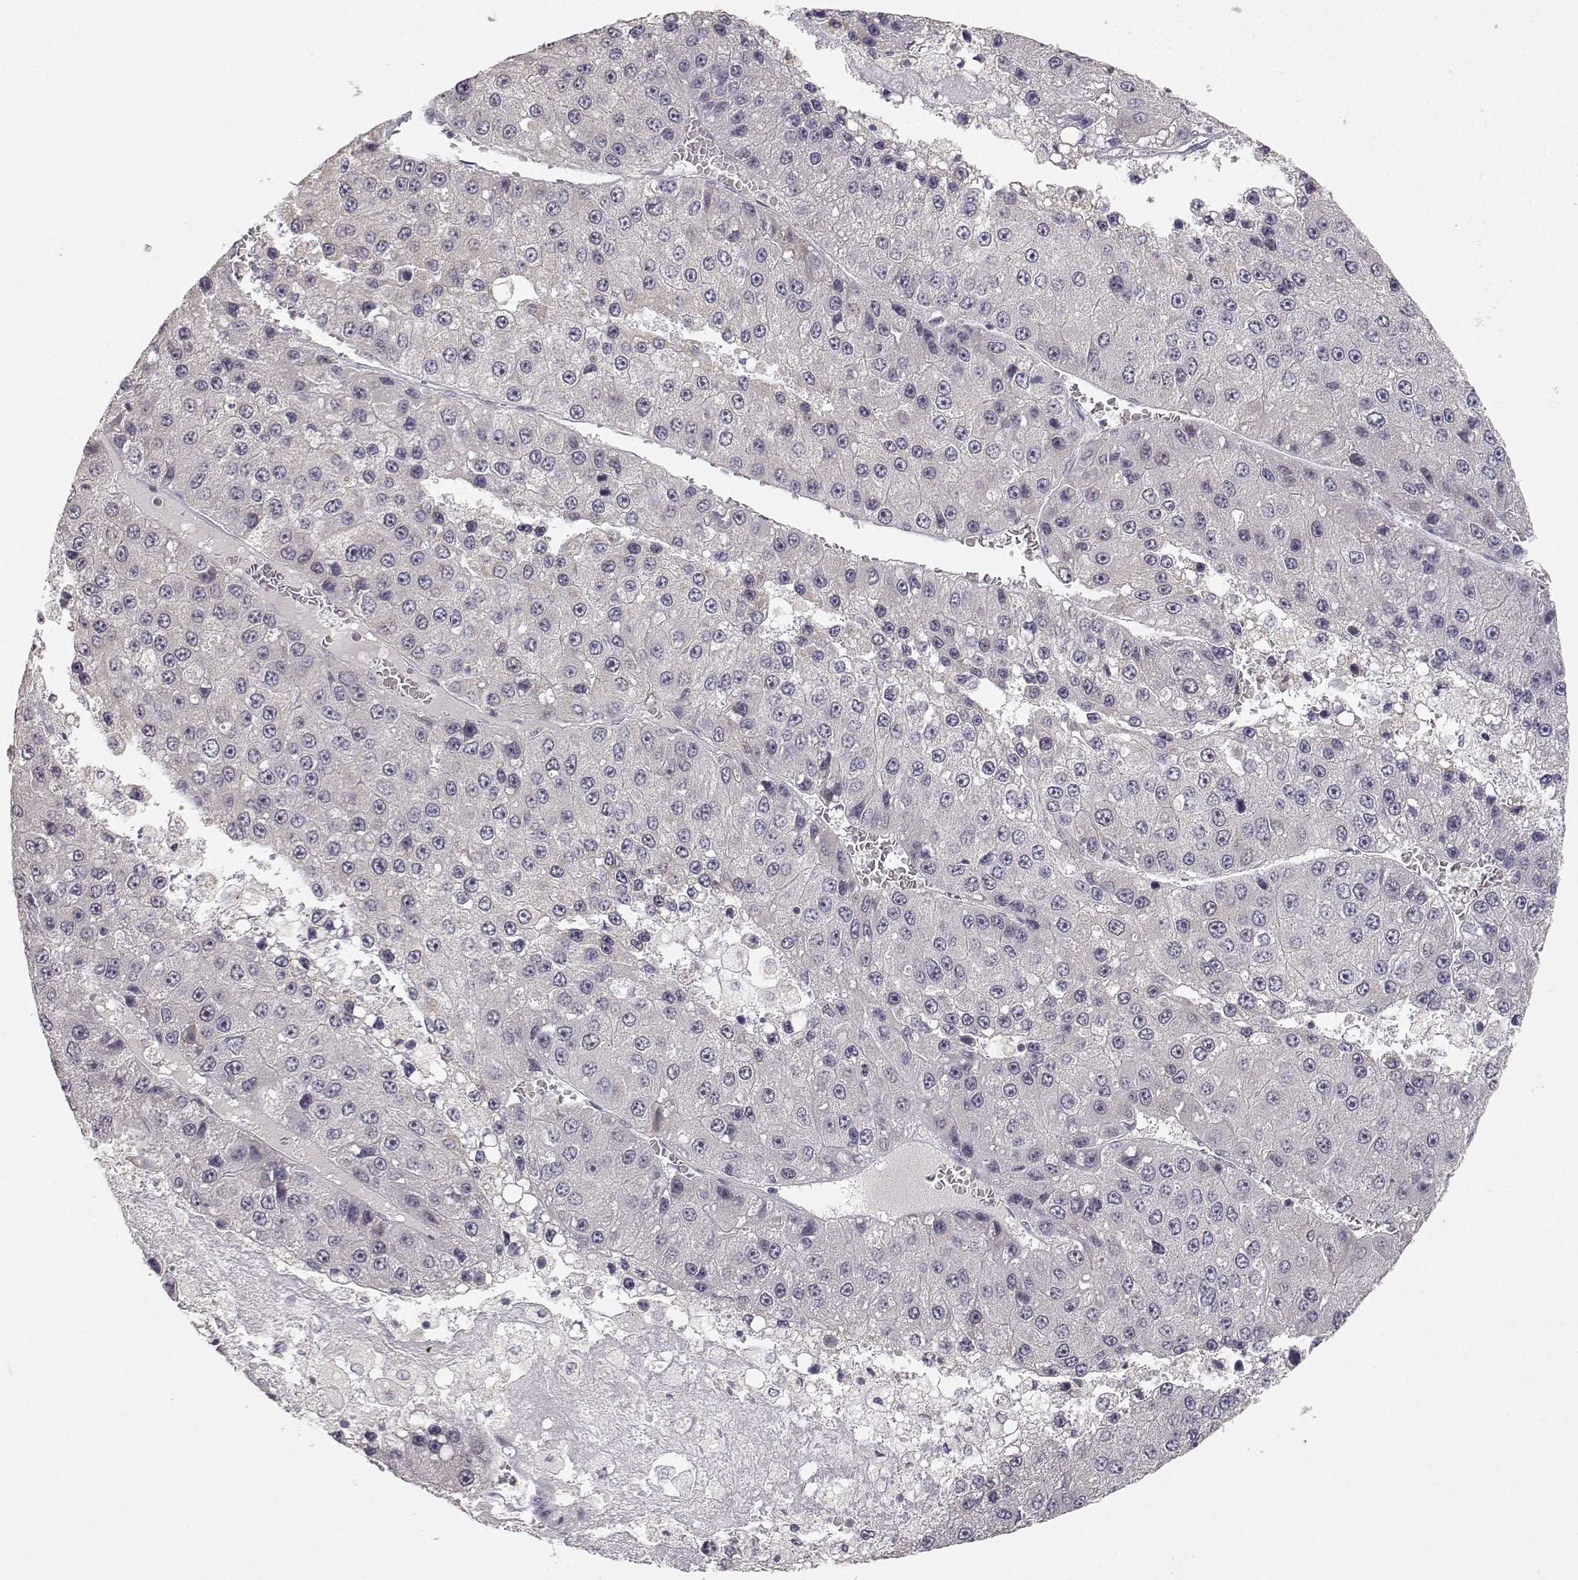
{"staining": {"intensity": "negative", "quantity": "none", "location": "none"}, "tissue": "liver cancer", "cell_type": "Tumor cells", "image_type": "cancer", "snomed": [{"axis": "morphology", "description": "Carcinoma, Hepatocellular, NOS"}, {"axis": "topography", "description": "Liver"}], "caption": "Liver hepatocellular carcinoma stained for a protein using immunohistochemistry (IHC) reveals no staining tumor cells.", "gene": "RAD51", "patient": {"sex": "female", "age": 73}}